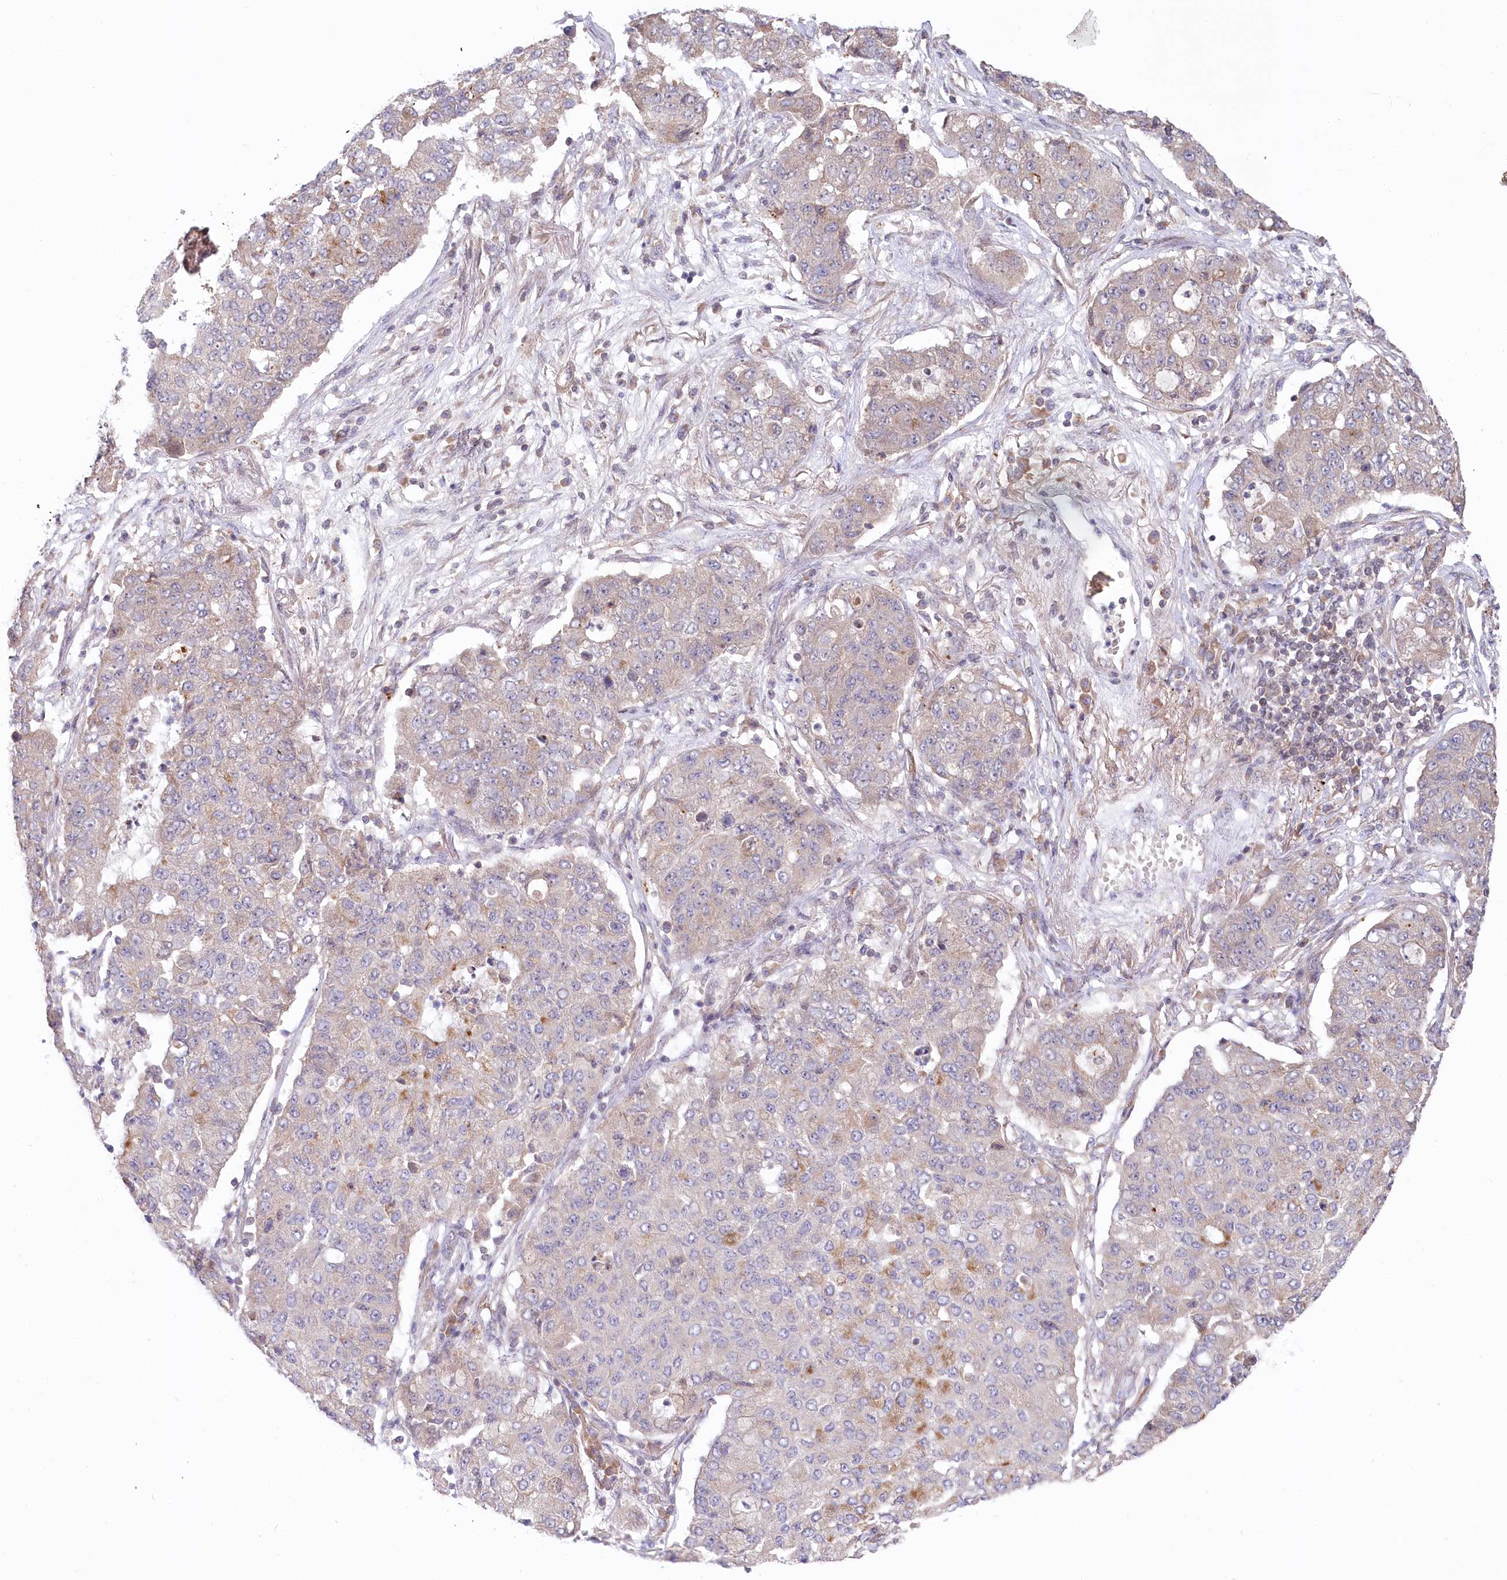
{"staining": {"intensity": "weak", "quantity": "<25%", "location": "cytoplasmic/membranous"}, "tissue": "lung cancer", "cell_type": "Tumor cells", "image_type": "cancer", "snomed": [{"axis": "morphology", "description": "Squamous cell carcinoma, NOS"}, {"axis": "topography", "description": "Lung"}], "caption": "Lung cancer was stained to show a protein in brown. There is no significant staining in tumor cells. (Stains: DAB IHC with hematoxylin counter stain, Microscopy: brightfield microscopy at high magnification).", "gene": "CGGBP1", "patient": {"sex": "male", "age": 74}}